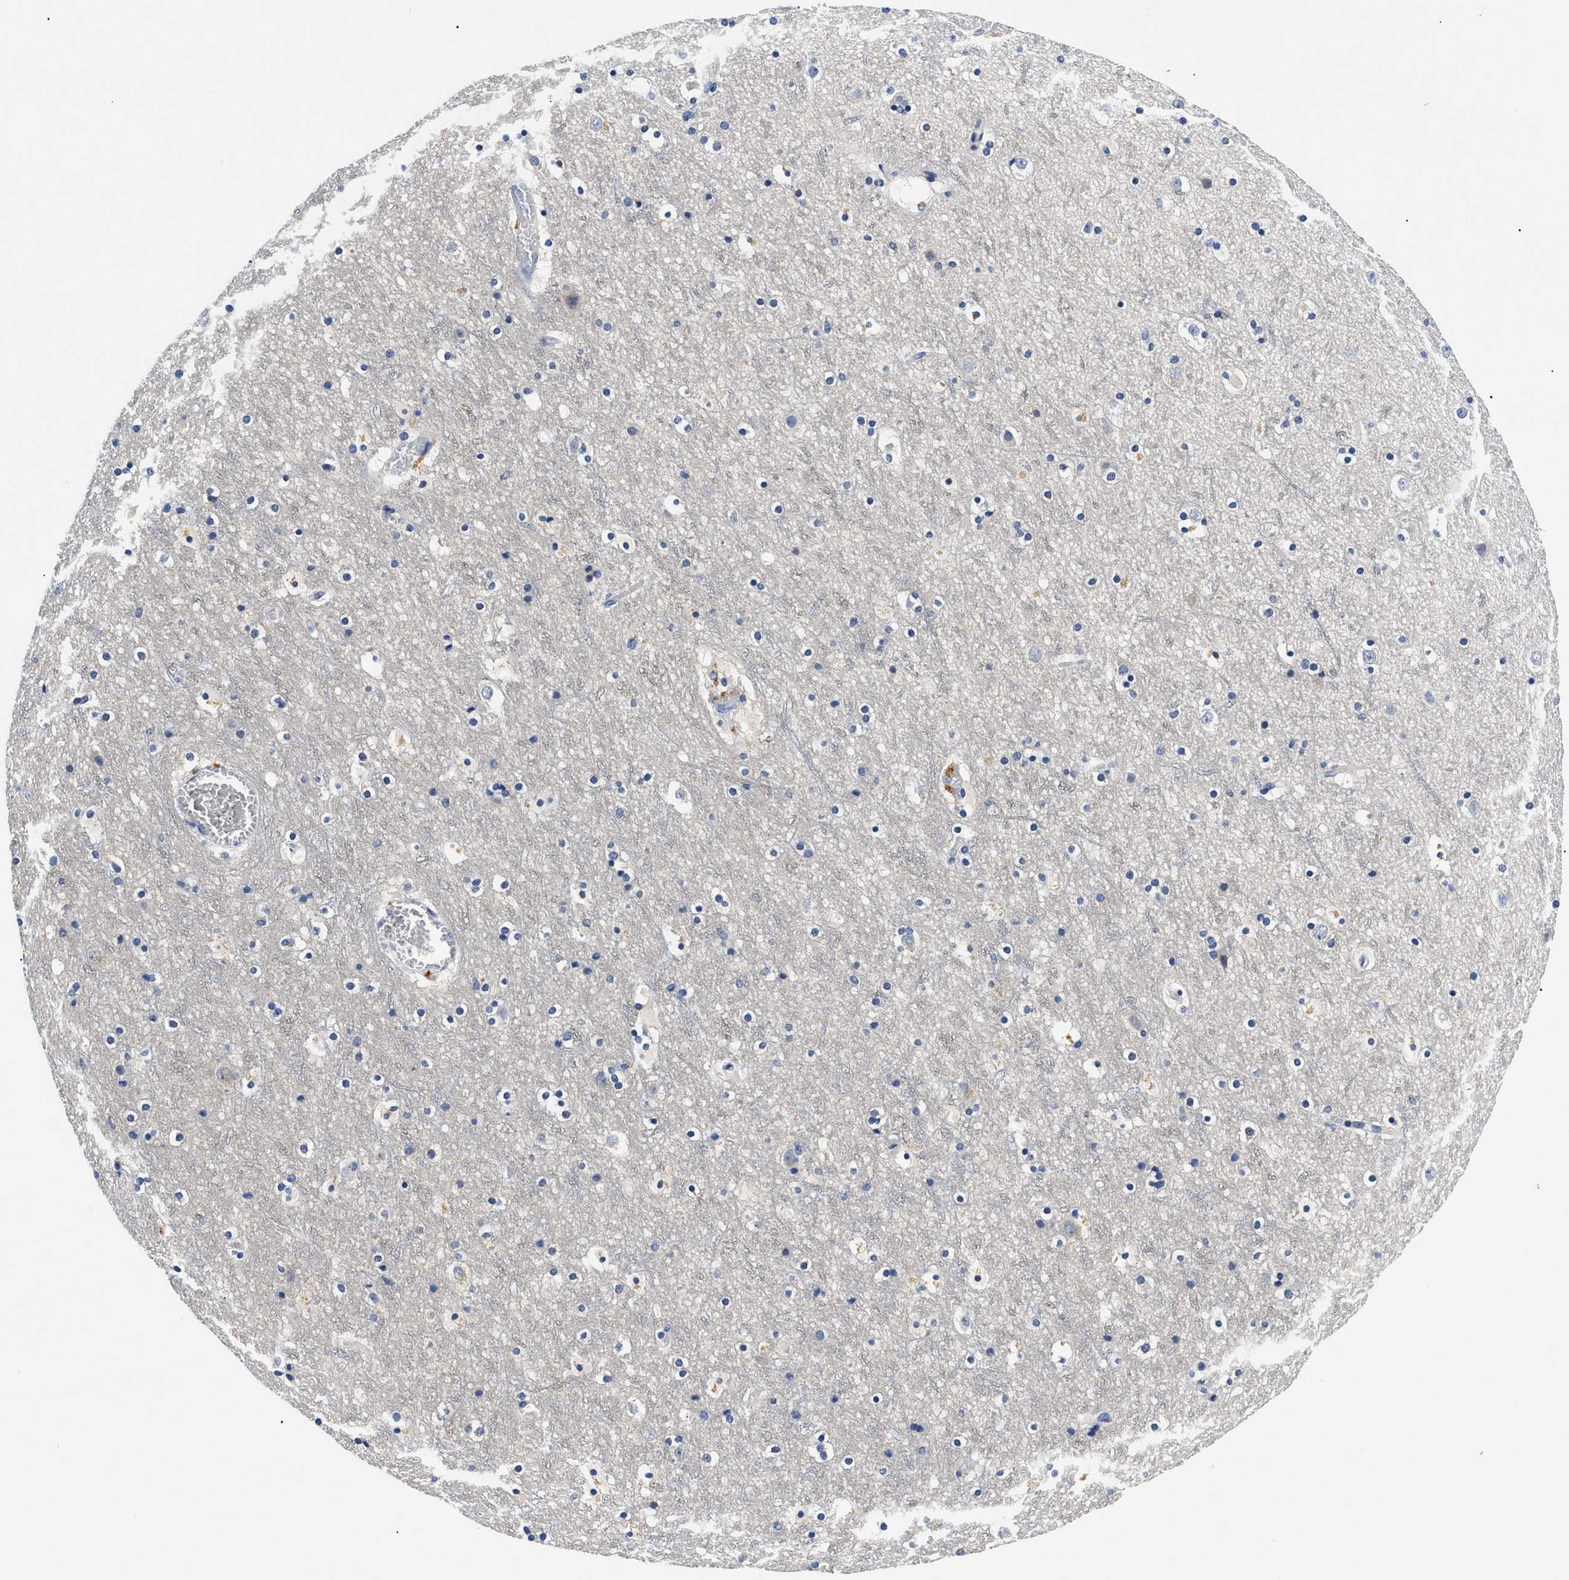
{"staining": {"intensity": "negative", "quantity": "none", "location": "none"}, "tissue": "cerebral cortex", "cell_type": "Endothelial cells", "image_type": "normal", "snomed": [{"axis": "morphology", "description": "Normal tissue, NOS"}, {"axis": "topography", "description": "Cerebral cortex"}], "caption": "DAB (3,3'-diaminobenzidine) immunohistochemical staining of normal cerebral cortex reveals no significant staining in endothelial cells. (Stains: DAB immunohistochemistry with hematoxylin counter stain, Microscopy: brightfield microscopy at high magnification).", "gene": "MEA1", "patient": {"sex": "male", "age": 45}}